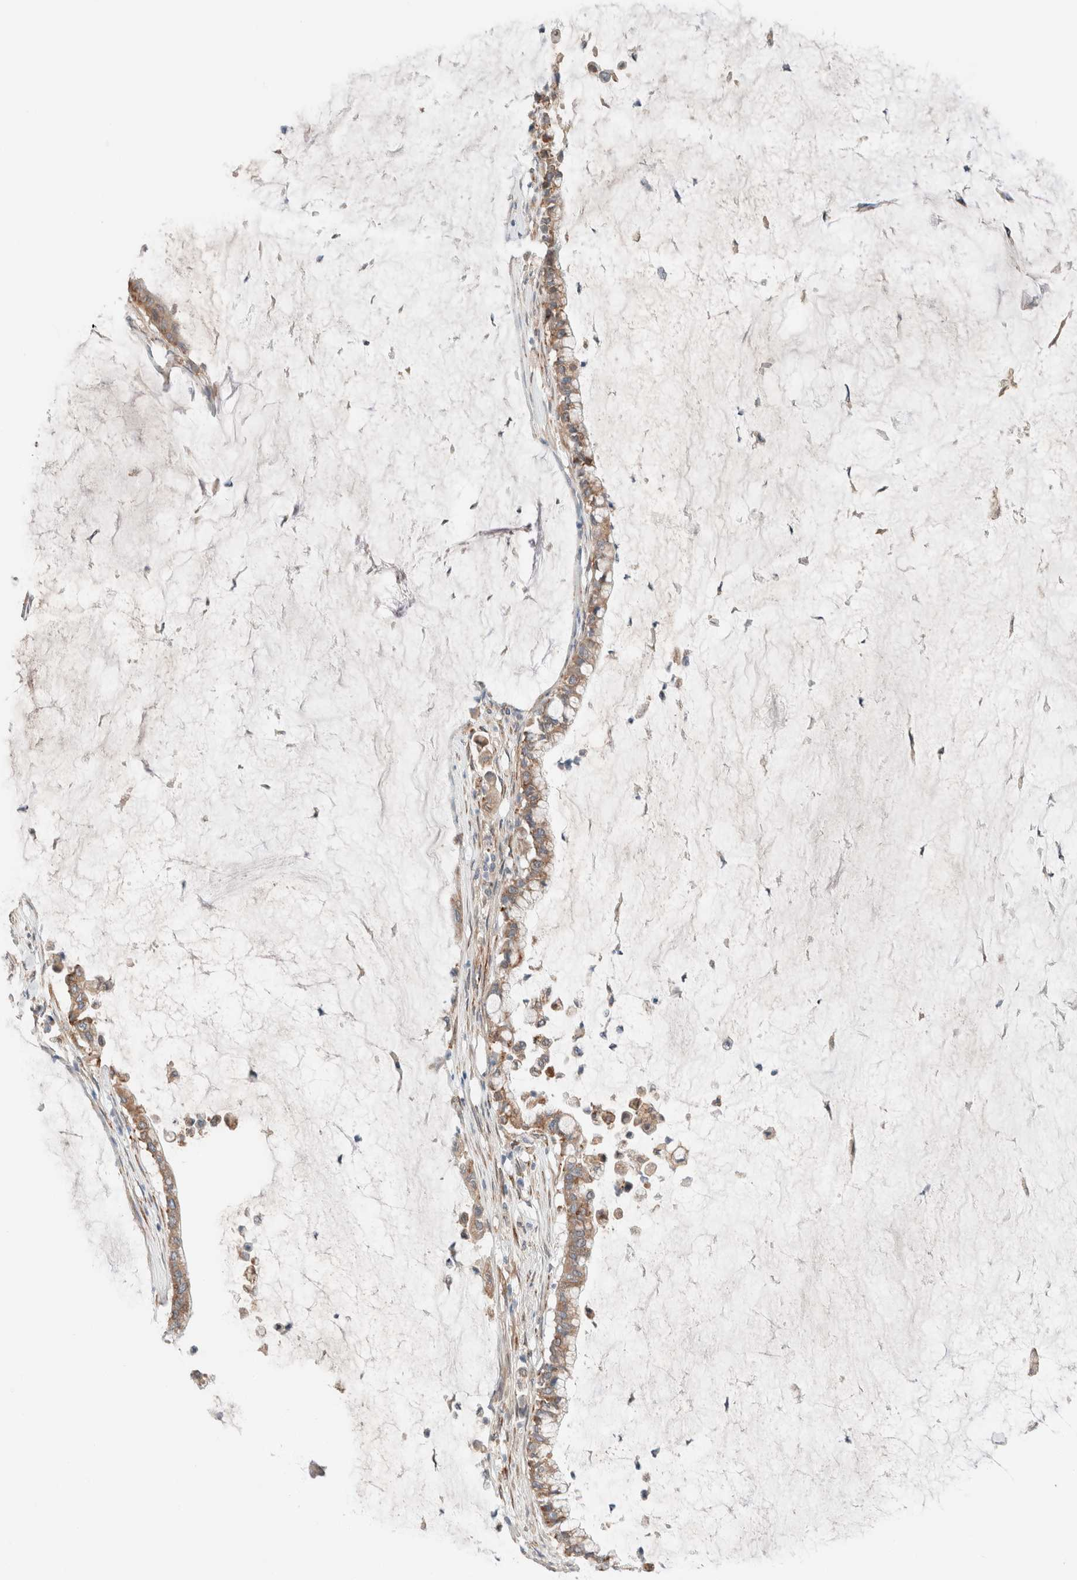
{"staining": {"intensity": "weak", "quantity": ">75%", "location": "cytoplasmic/membranous"}, "tissue": "pancreatic cancer", "cell_type": "Tumor cells", "image_type": "cancer", "snomed": [{"axis": "morphology", "description": "Adenocarcinoma, NOS"}, {"axis": "topography", "description": "Pancreas"}], "caption": "IHC image of human pancreatic adenocarcinoma stained for a protein (brown), which demonstrates low levels of weak cytoplasmic/membranous expression in approximately >75% of tumor cells.", "gene": "PCM1", "patient": {"sex": "male", "age": 41}}